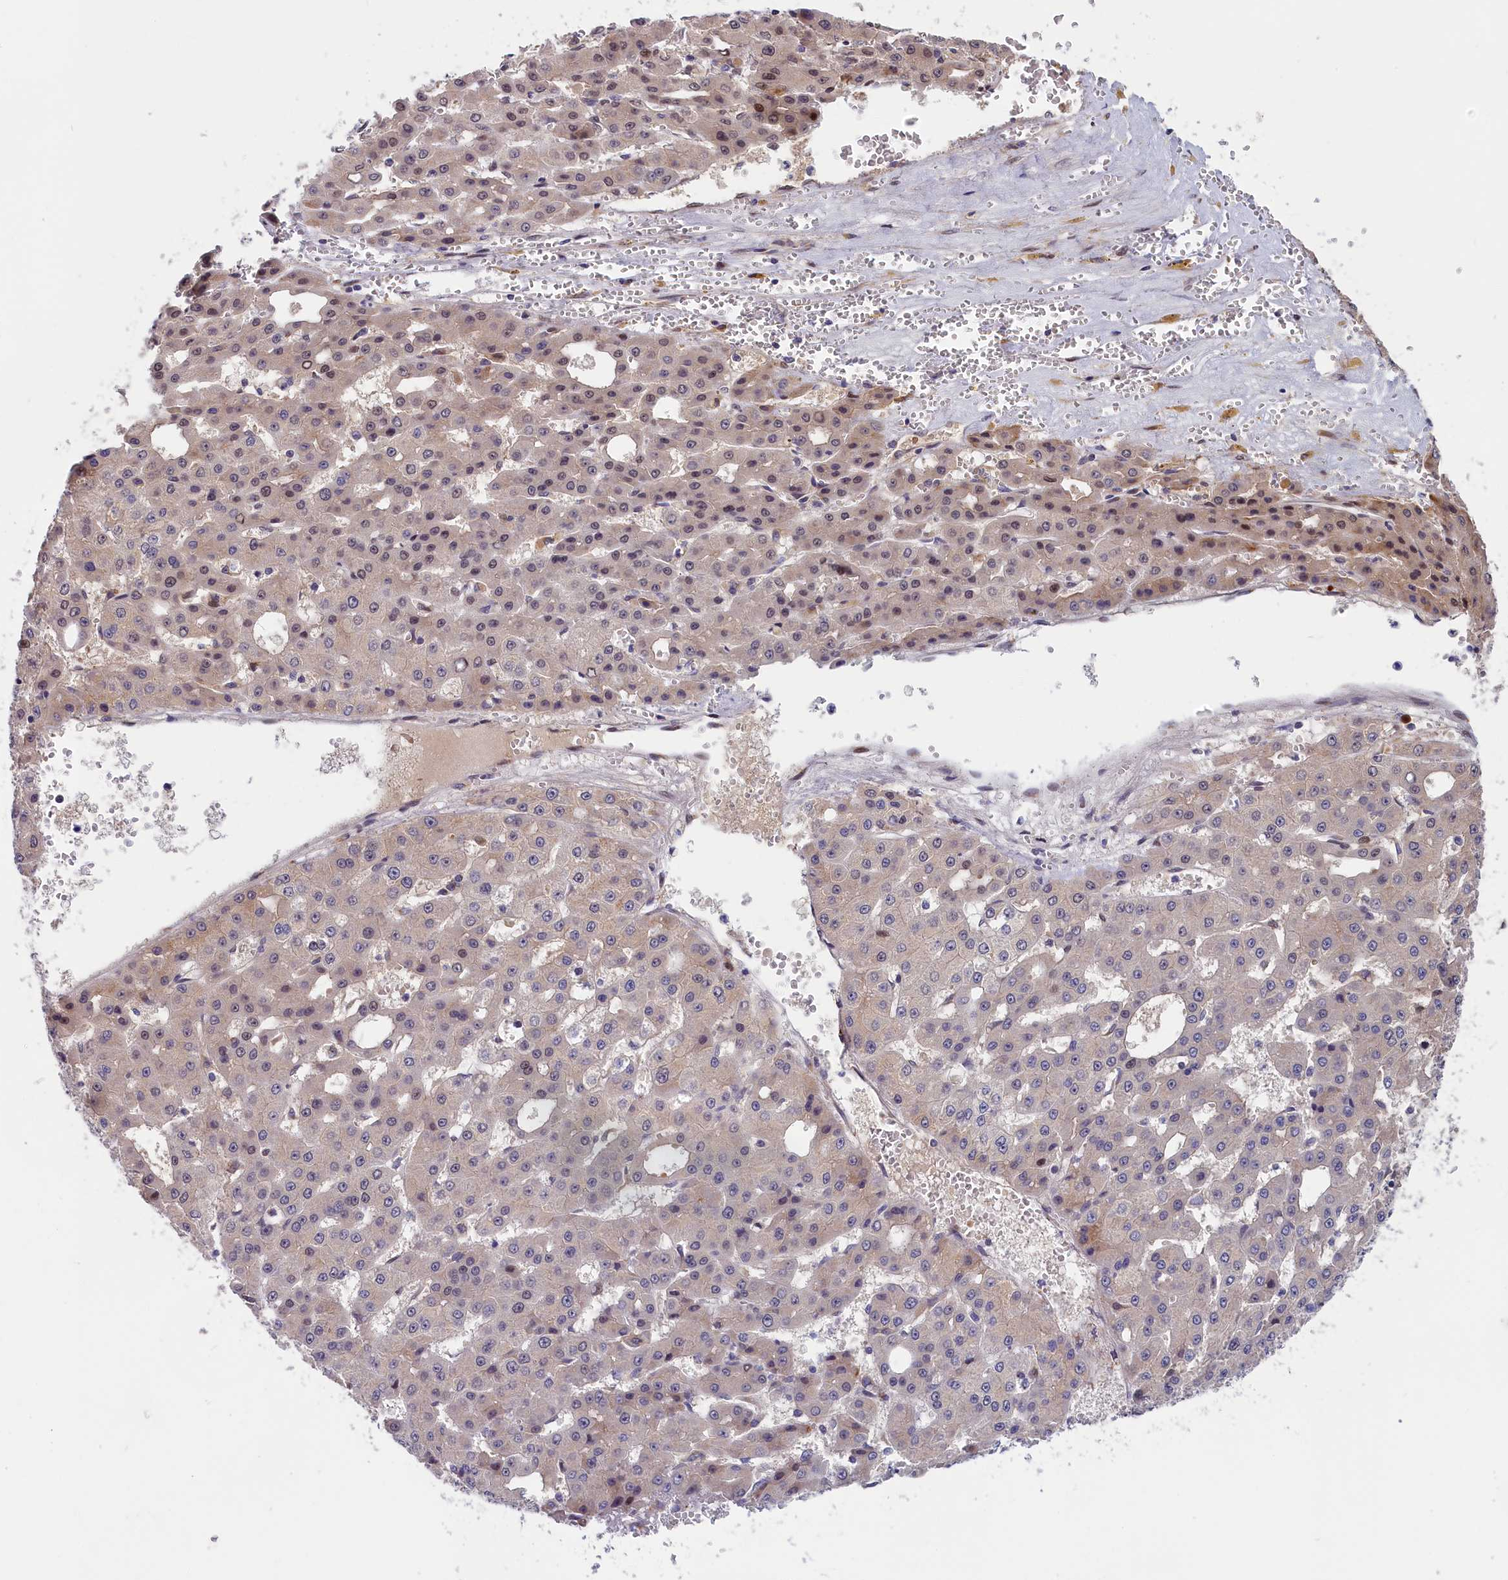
{"staining": {"intensity": "moderate", "quantity": "<25%", "location": "nuclear"}, "tissue": "liver cancer", "cell_type": "Tumor cells", "image_type": "cancer", "snomed": [{"axis": "morphology", "description": "Carcinoma, Hepatocellular, NOS"}, {"axis": "topography", "description": "Liver"}], "caption": "A low amount of moderate nuclear staining is identified in approximately <25% of tumor cells in liver cancer tissue. (DAB (3,3'-diaminobenzidine) IHC with brightfield microscopy, high magnification).", "gene": "CHST12", "patient": {"sex": "male", "age": 47}}